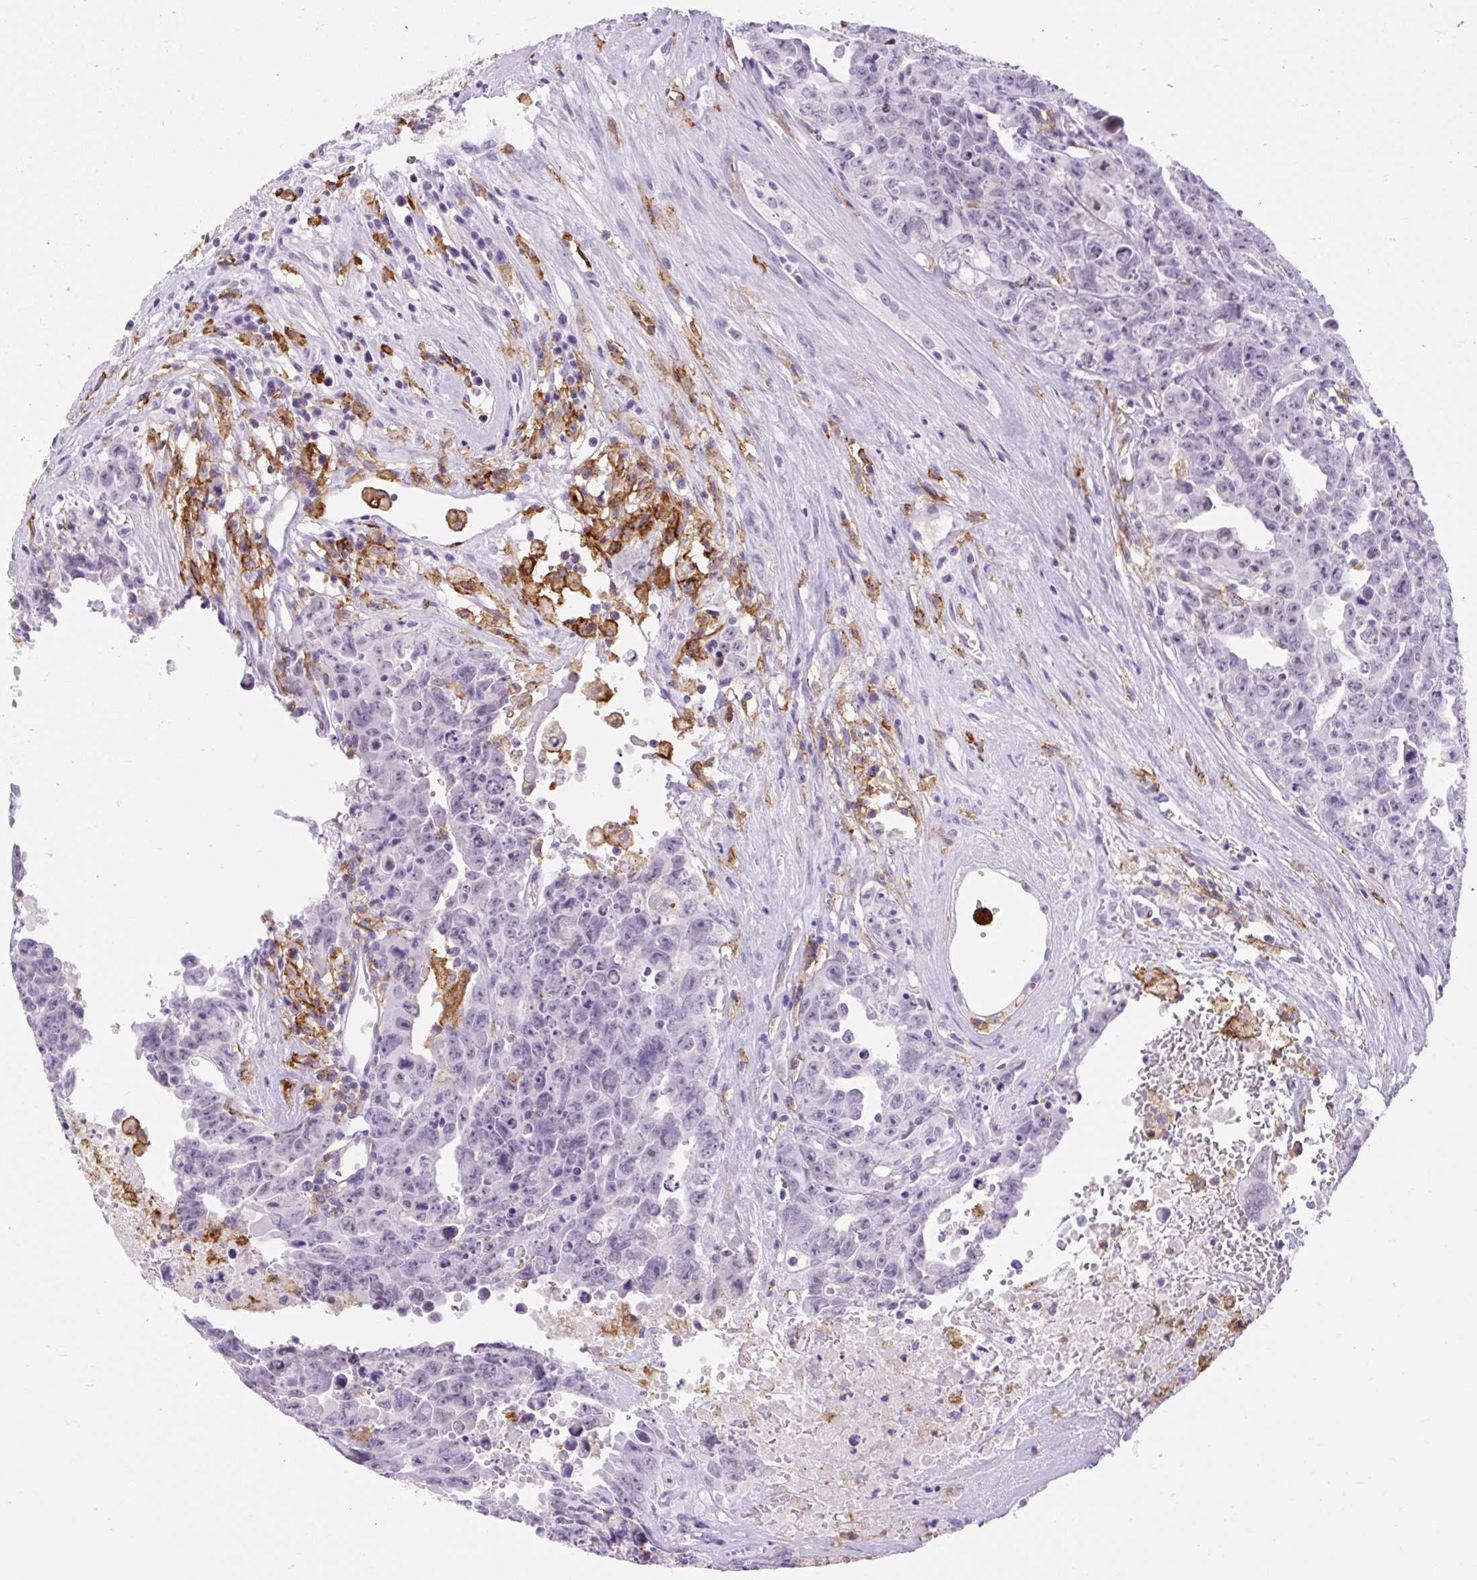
{"staining": {"intensity": "negative", "quantity": "none", "location": "none"}, "tissue": "testis cancer", "cell_type": "Tumor cells", "image_type": "cancer", "snomed": [{"axis": "morphology", "description": "Carcinoma, Embryonal, NOS"}, {"axis": "topography", "description": "Testis"}], "caption": "Testis cancer (embryonal carcinoma) stained for a protein using immunohistochemistry (IHC) shows no staining tumor cells.", "gene": "SIGLEC1", "patient": {"sex": "male", "age": 24}}